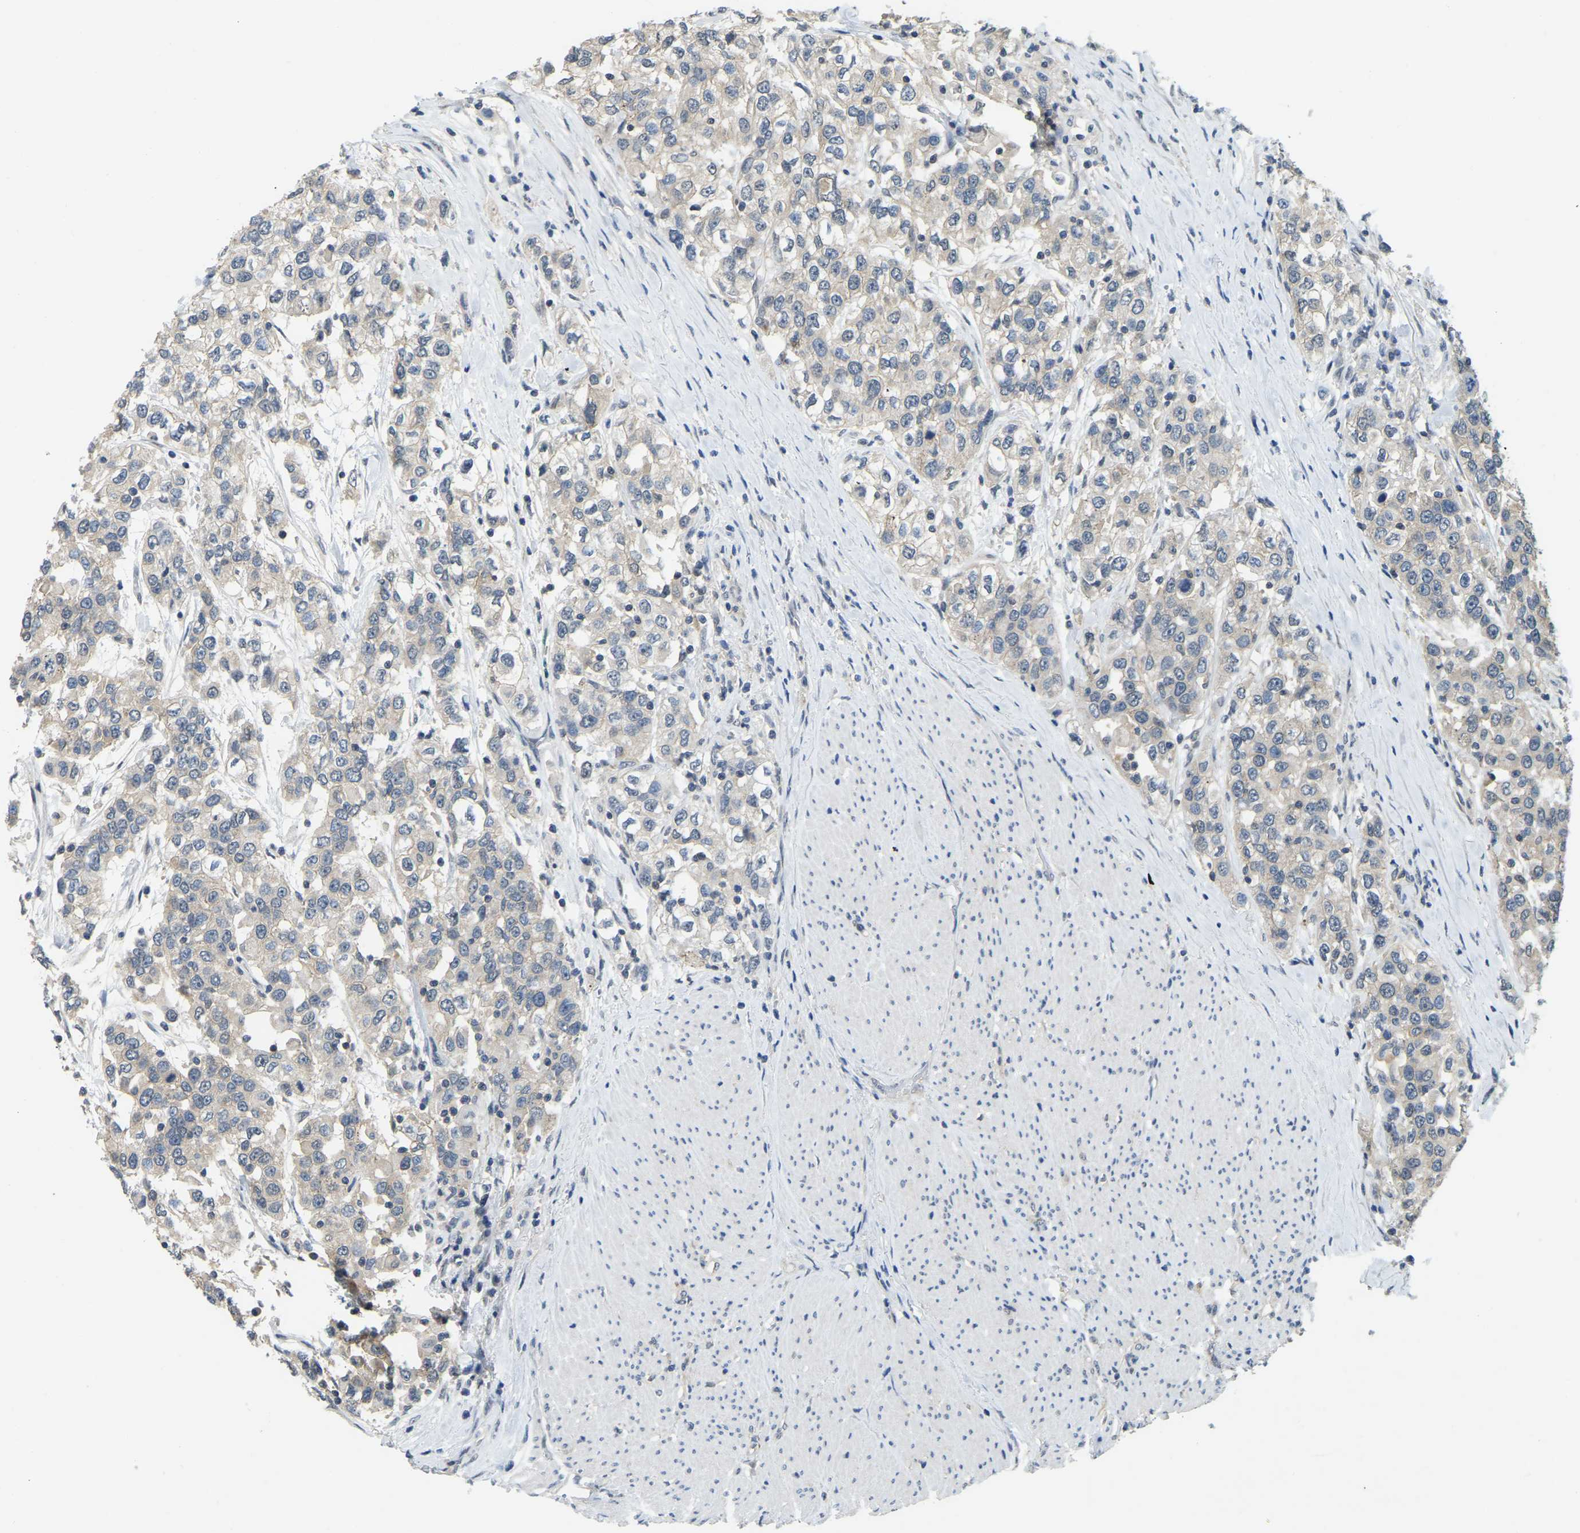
{"staining": {"intensity": "weak", "quantity": "<25%", "location": "cytoplasmic/membranous"}, "tissue": "urothelial cancer", "cell_type": "Tumor cells", "image_type": "cancer", "snomed": [{"axis": "morphology", "description": "Urothelial carcinoma, High grade"}, {"axis": "topography", "description": "Urinary bladder"}], "caption": "A high-resolution image shows immunohistochemistry (IHC) staining of urothelial carcinoma (high-grade), which reveals no significant staining in tumor cells.", "gene": "AHNAK", "patient": {"sex": "female", "age": 80}}